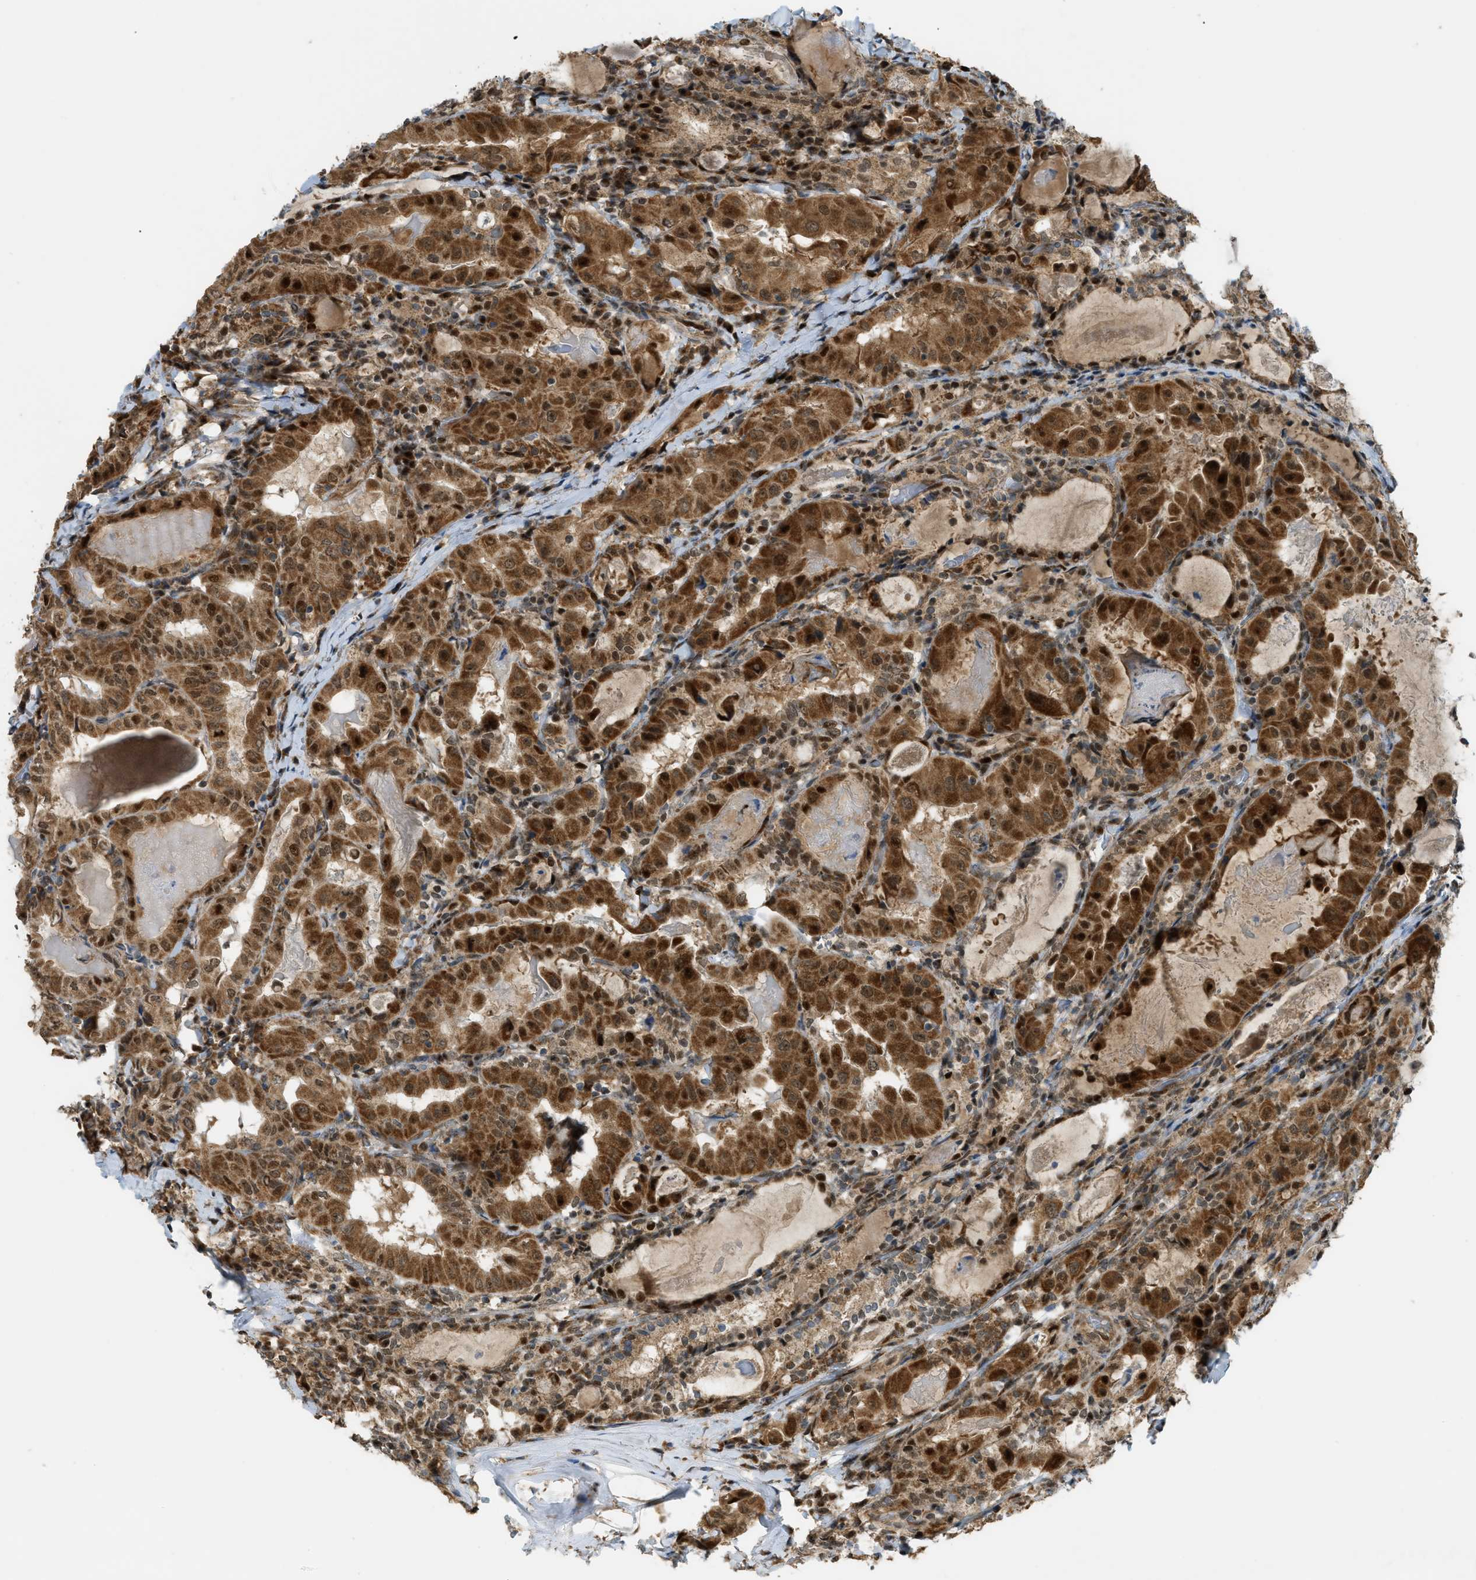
{"staining": {"intensity": "strong", "quantity": ">75%", "location": "cytoplasmic/membranous,nuclear"}, "tissue": "thyroid cancer", "cell_type": "Tumor cells", "image_type": "cancer", "snomed": [{"axis": "morphology", "description": "Papillary adenocarcinoma, NOS"}, {"axis": "topography", "description": "Thyroid gland"}], "caption": "Papillary adenocarcinoma (thyroid) was stained to show a protein in brown. There is high levels of strong cytoplasmic/membranous and nuclear positivity in about >75% of tumor cells.", "gene": "CCDC186", "patient": {"sex": "female", "age": 42}}